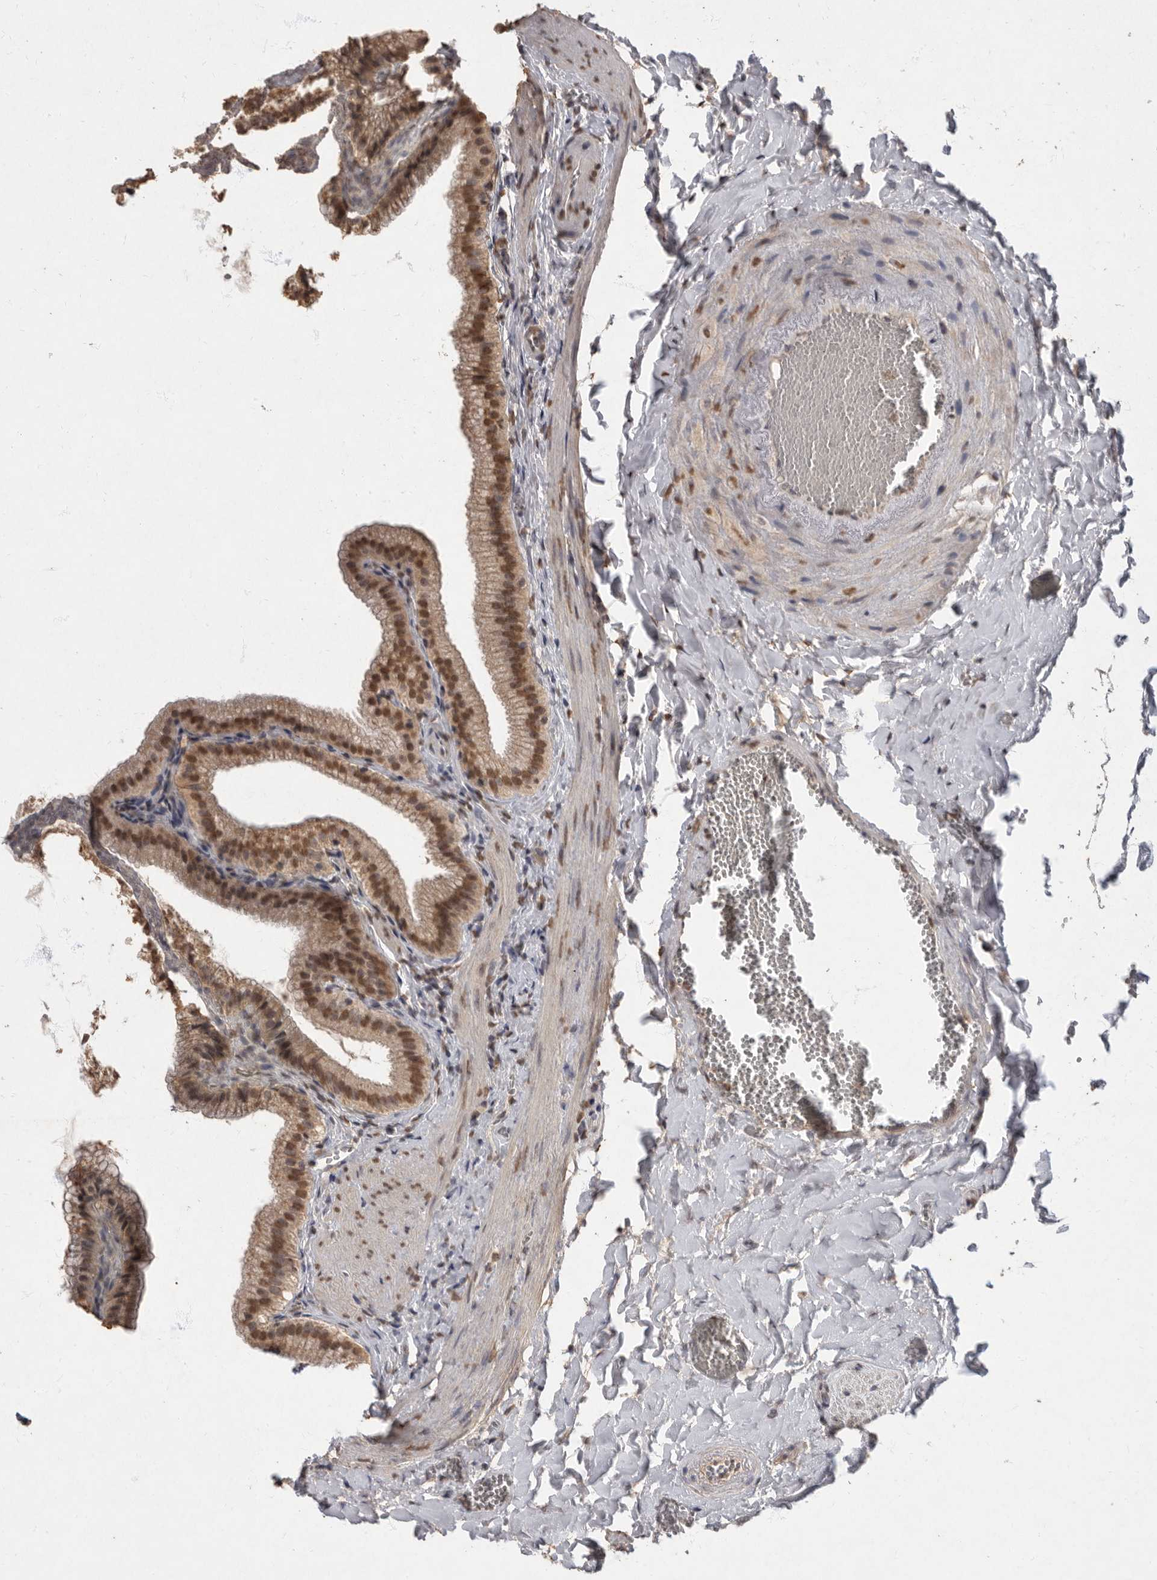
{"staining": {"intensity": "strong", "quantity": ">75%", "location": "cytoplasmic/membranous,nuclear"}, "tissue": "gallbladder", "cell_type": "Glandular cells", "image_type": "normal", "snomed": [{"axis": "morphology", "description": "Normal tissue, NOS"}, {"axis": "topography", "description": "Gallbladder"}], "caption": "Gallbladder stained with a brown dye exhibits strong cytoplasmic/membranous,nuclear positive expression in about >75% of glandular cells.", "gene": "NBL1", "patient": {"sex": "male", "age": 38}}